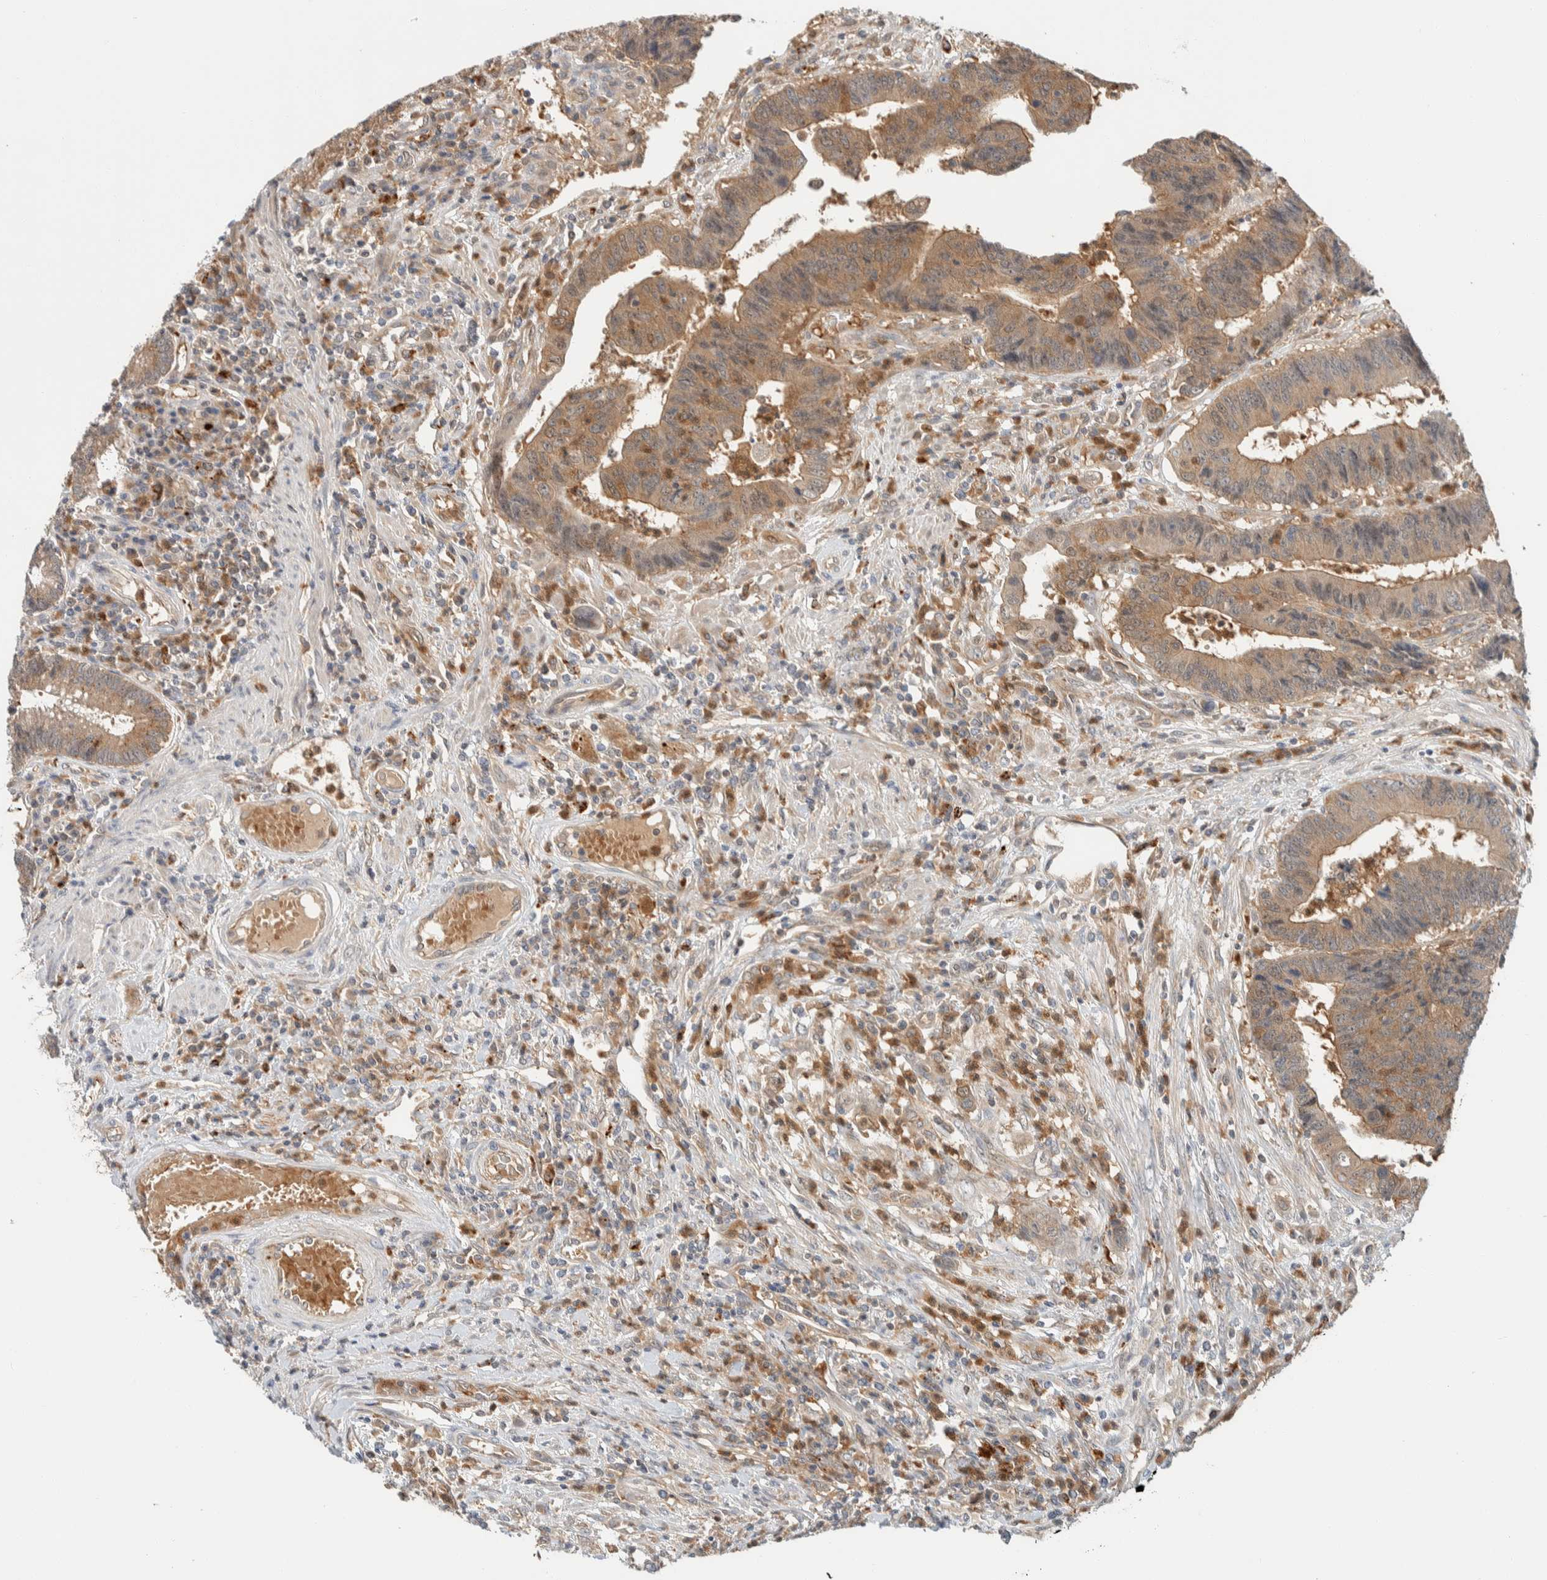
{"staining": {"intensity": "moderate", "quantity": ">75%", "location": "cytoplasmic/membranous"}, "tissue": "colorectal cancer", "cell_type": "Tumor cells", "image_type": "cancer", "snomed": [{"axis": "morphology", "description": "Adenocarcinoma, NOS"}, {"axis": "topography", "description": "Rectum"}], "caption": "Immunohistochemistry of colorectal adenocarcinoma shows medium levels of moderate cytoplasmic/membranous positivity in approximately >75% of tumor cells.", "gene": "GCLM", "patient": {"sex": "male", "age": 84}}